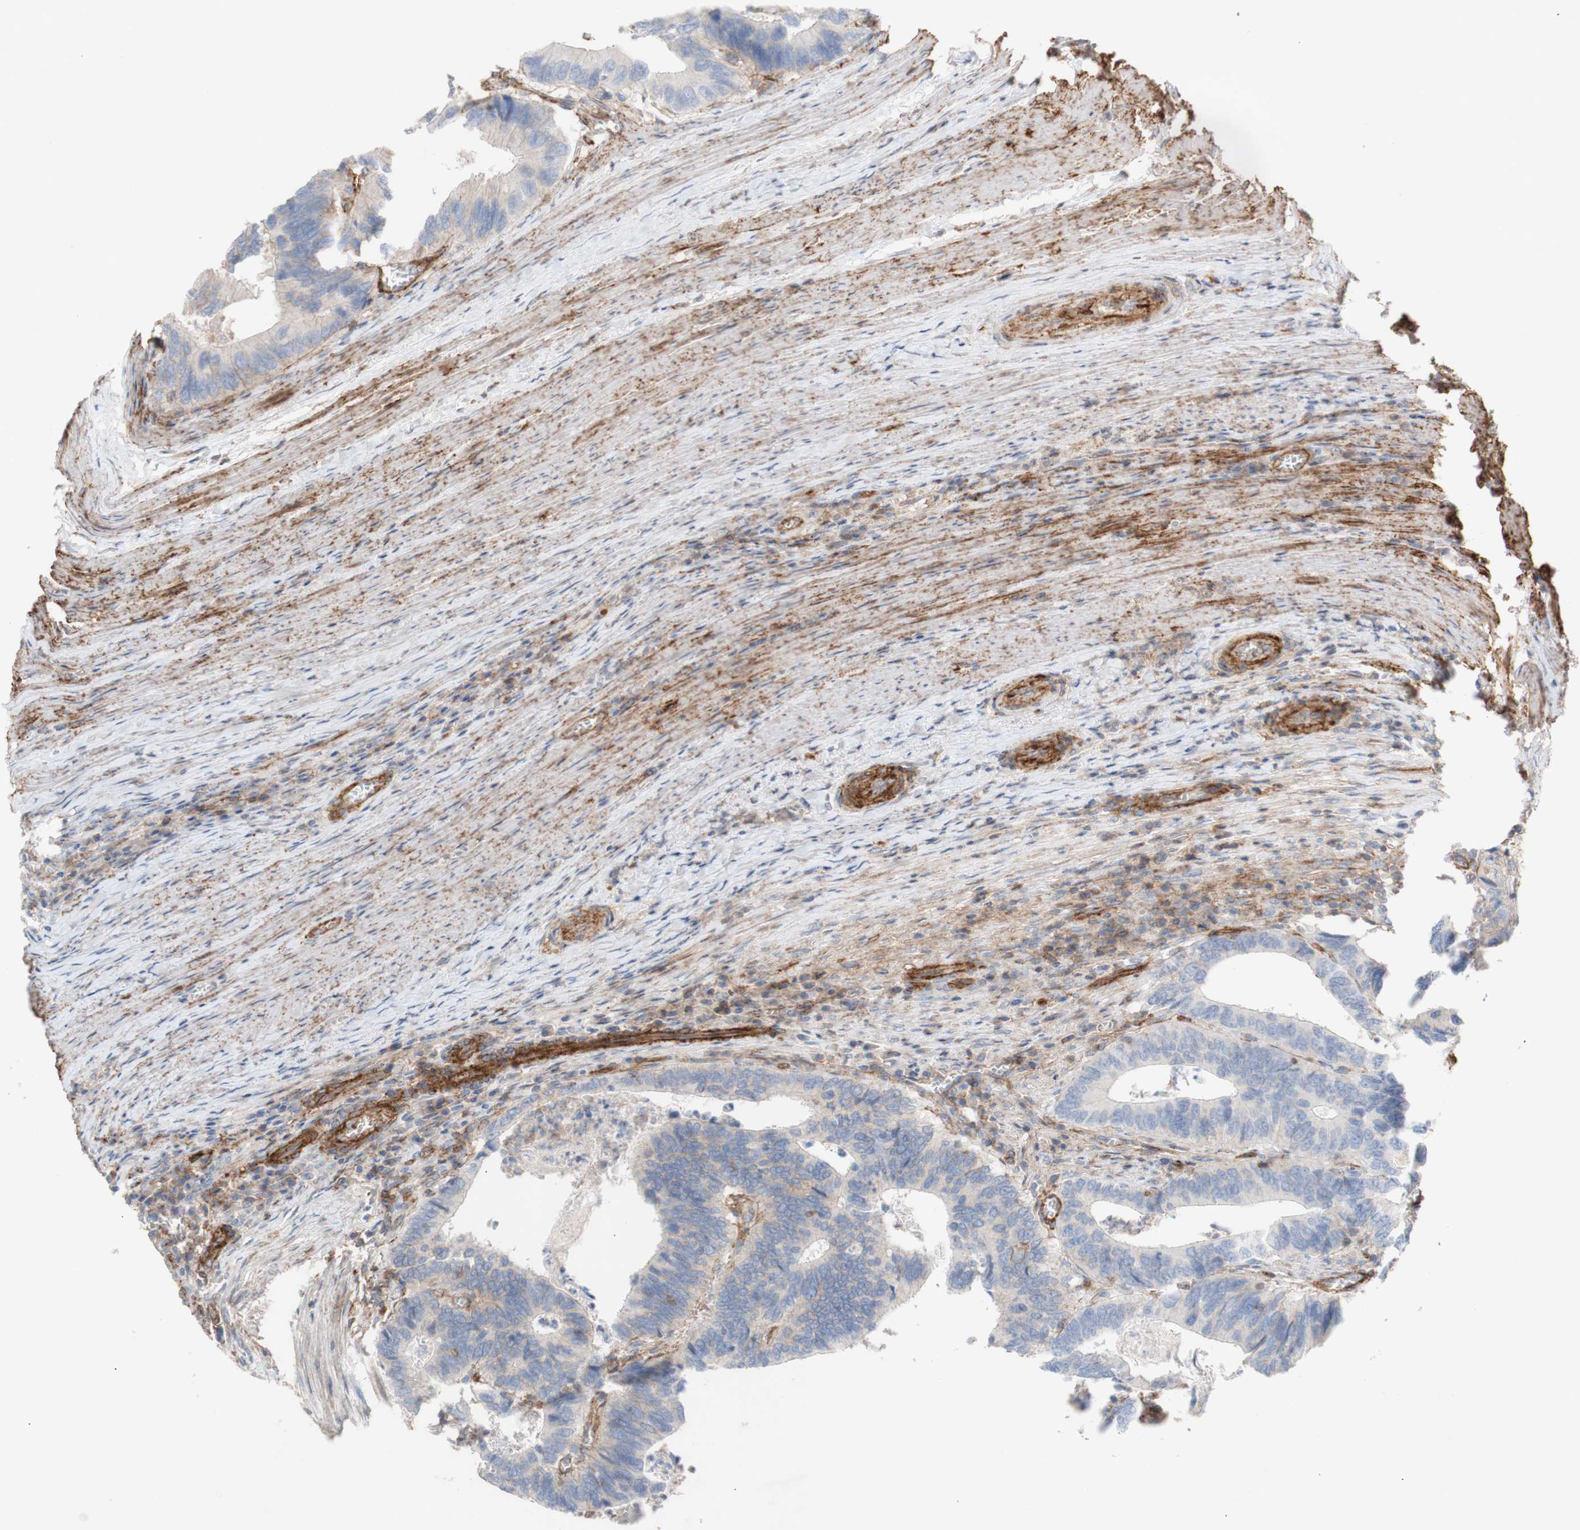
{"staining": {"intensity": "weak", "quantity": "<25%", "location": "cytoplasmic/membranous"}, "tissue": "colorectal cancer", "cell_type": "Tumor cells", "image_type": "cancer", "snomed": [{"axis": "morphology", "description": "Adenocarcinoma, NOS"}, {"axis": "topography", "description": "Colon"}], "caption": "Immunohistochemistry (IHC) histopathology image of neoplastic tissue: colorectal adenocarcinoma stained with DAB (3,3'-diaminobenzidine) exhibits no significant protein staining in tumor cells.", "gene": "ATP2A3", "patient": {"sex": "male", "age": 72}}